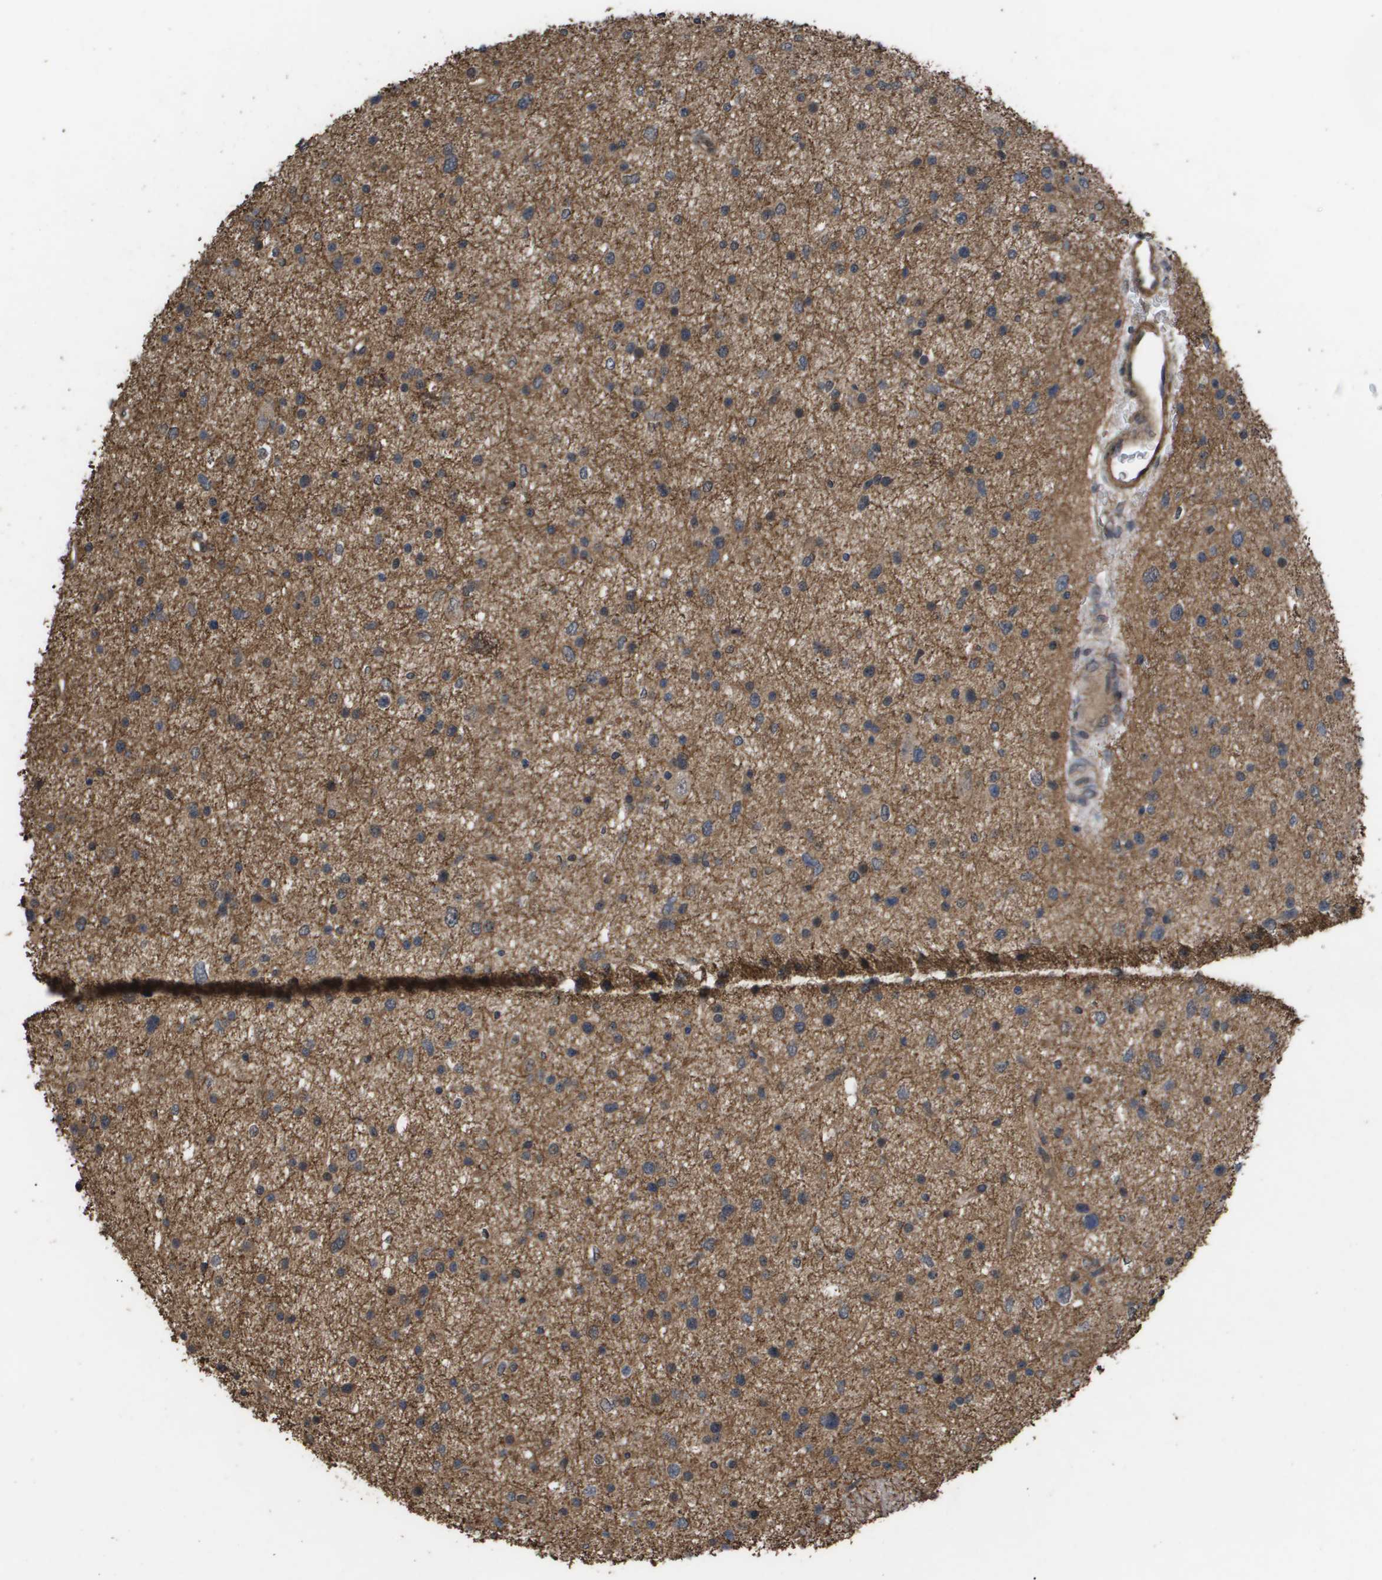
{"staining": {"intensity": "moderate", "quantity": "25%-75%", "location": "cytoplasmic/membranous"}, "tissue": "glioma", "cell_type": "Tumor cells", "image_type": "cancer", "snomed": [{"axis": "morphology", "description": "Glioma, malignant, Low grade"}, {"axis": "topography", "description": "Brain"}], "caption": "The immunohistochemical stain shows moderate cytoplasmic/membranous staining in tumor cells of glioma tissue.", "gene": "CUL5", "patient": {"sex": "female", "age": 37}}